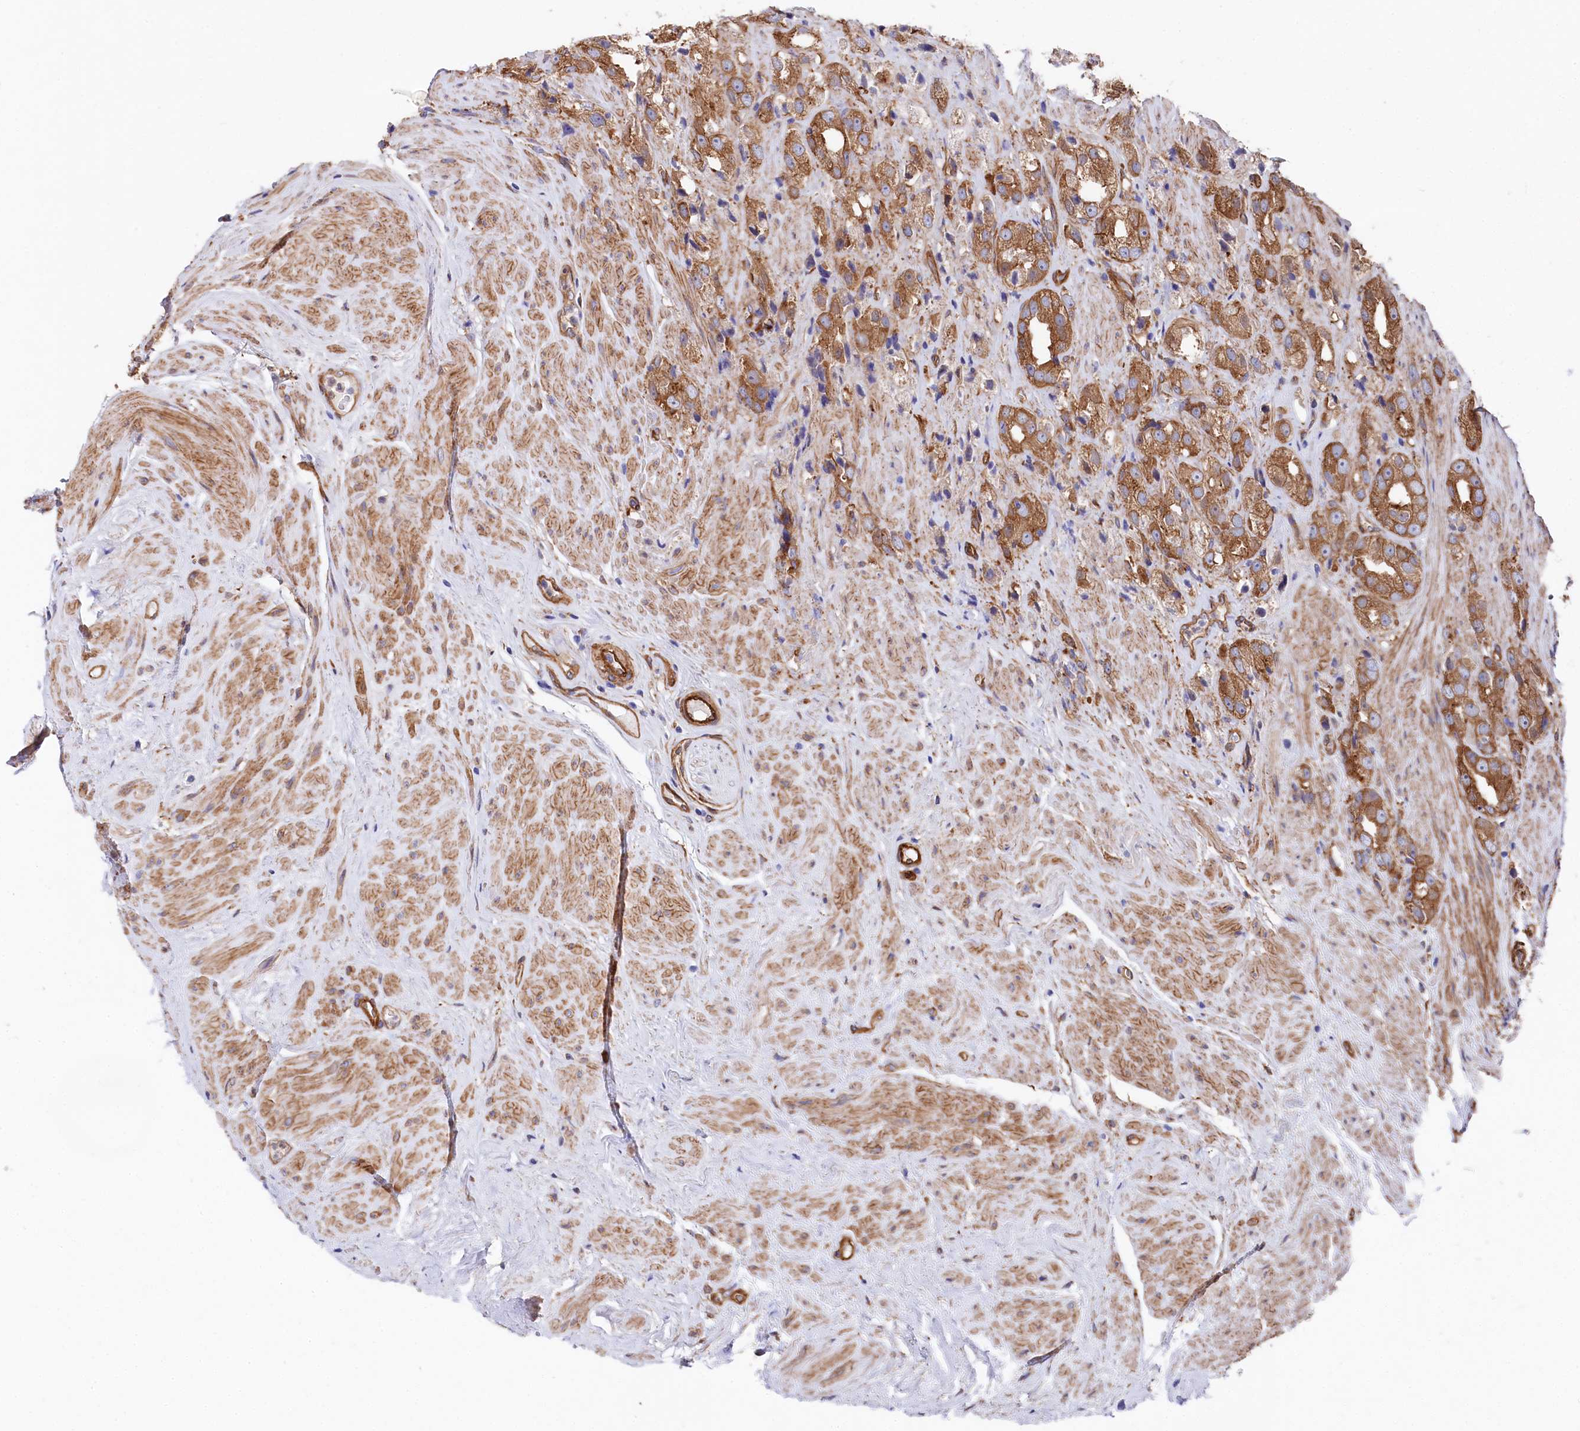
{"staining": {"intensity": "moderate", "quantity": ">75%", "location": "cytoplasmic/membranous"}, "tissue": "prostate cancer", "cell_type": "Tumor cells", "image_type": "cancer", "snomed": [{"axis": "morphology", "description": "Adenocarcinoma, NOS"}, {"axis": "topography", "description": "Prostate"}], "caption": "Prostate adenocarcinoma stained for a protein (brown) demonstrates moderate cytoplasmic/membranous positive positivity in approximately >75% of tumor cells.", "gene": "TNKS1BP1", "patient": {"sex": "male", "age": 79}}